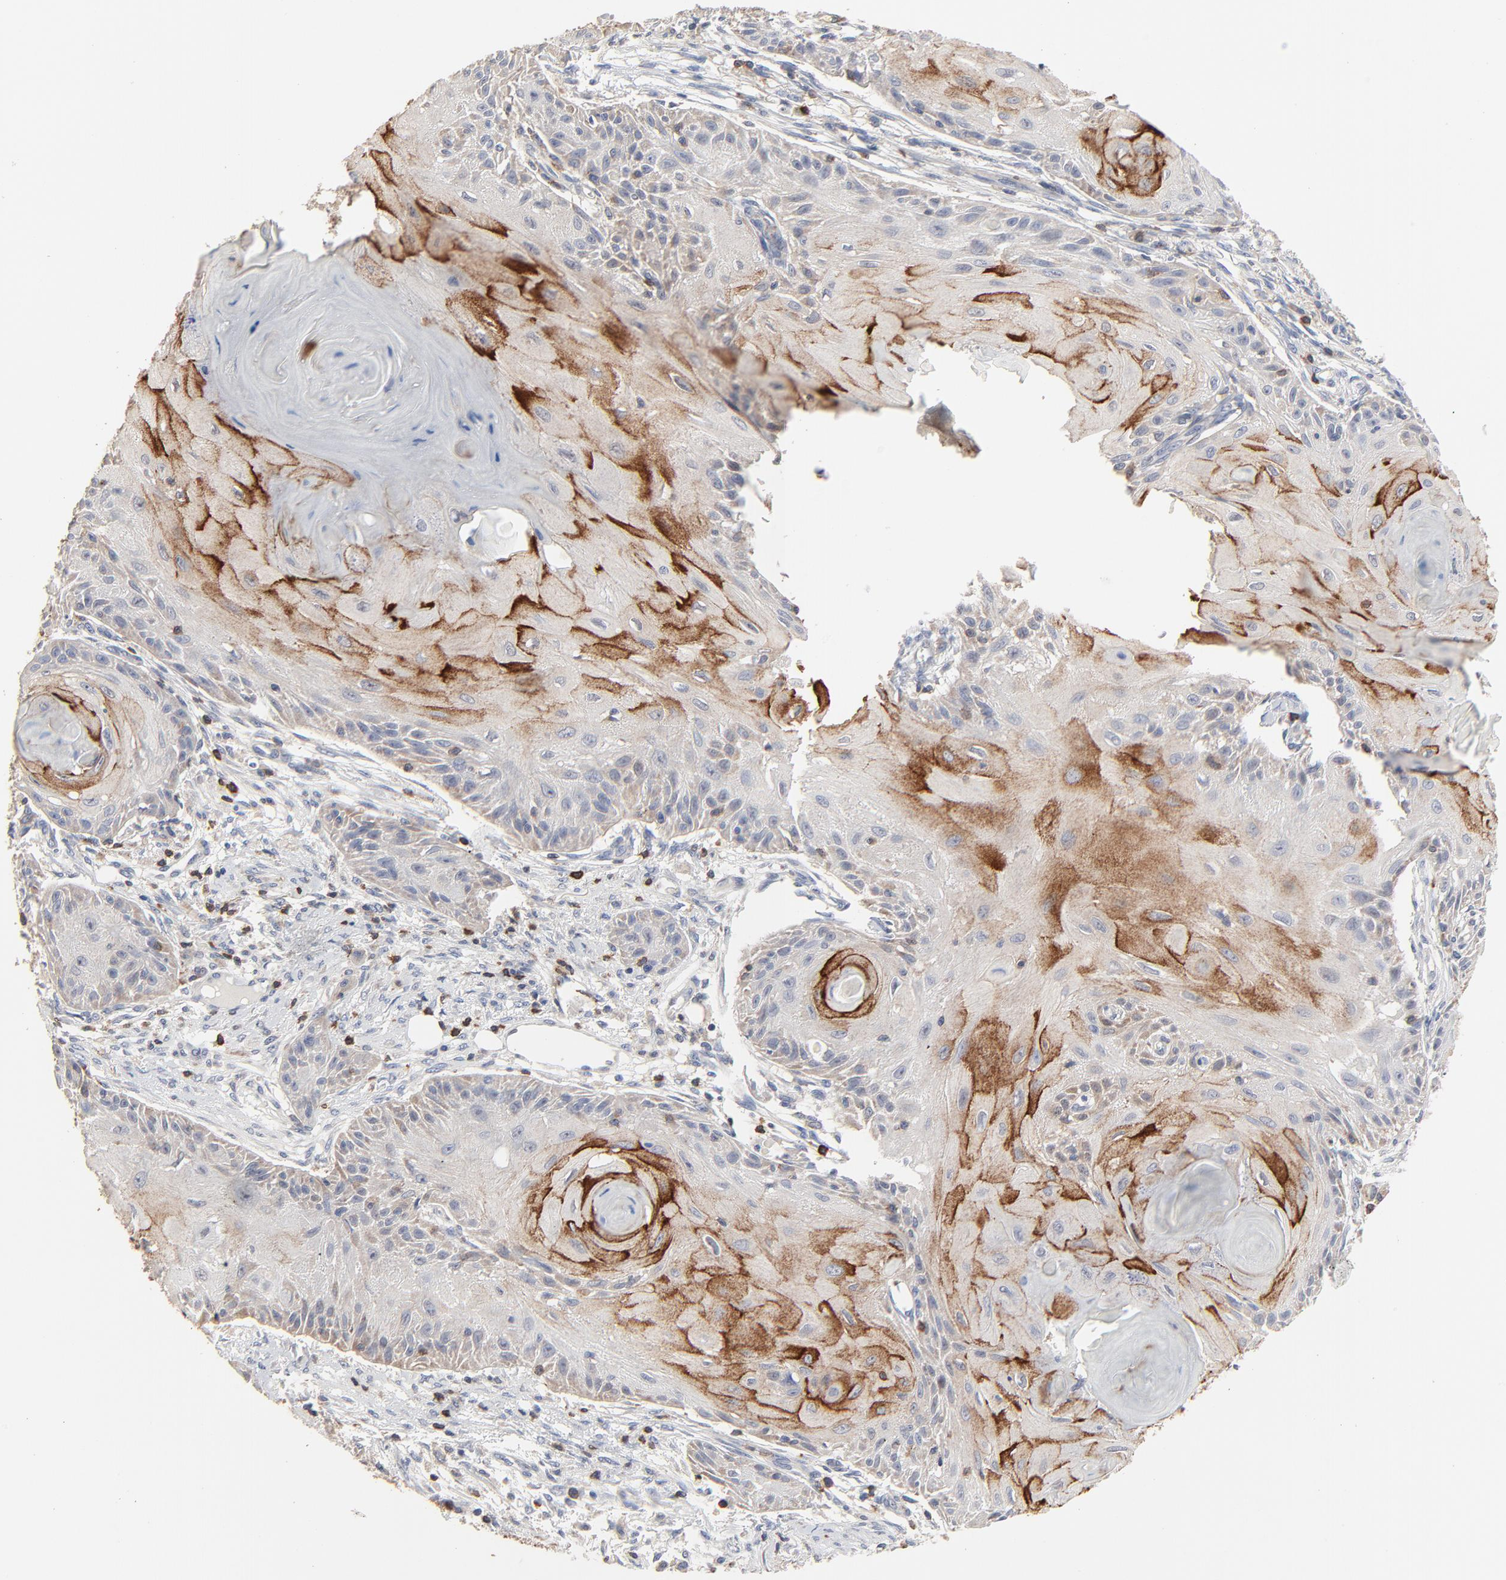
{"staining": {"intensity": "moderate", "quantity": "25%-75%", "location": "cytoplasmic/membranous"}, "tissue": "skin cancer", "cell_type": "Tumor cells", "image_type": "cancer", "snomed": [{"axis": "morphology", "description": "Squamous cell carcinoma, NOS"}, {"axis": "topography", "description": "Skin"}], "caption": "DAB immunohistochemical staining of human squamous cell carcinoma (skin) displays moderate cytoplasmic/membranous protein staining in about 25%-75% of tumor cells. (IHC, brightfield microscopy, high magnification).", "gene": "SKAP1", "patient": {"sex": "female", "age": 88}}